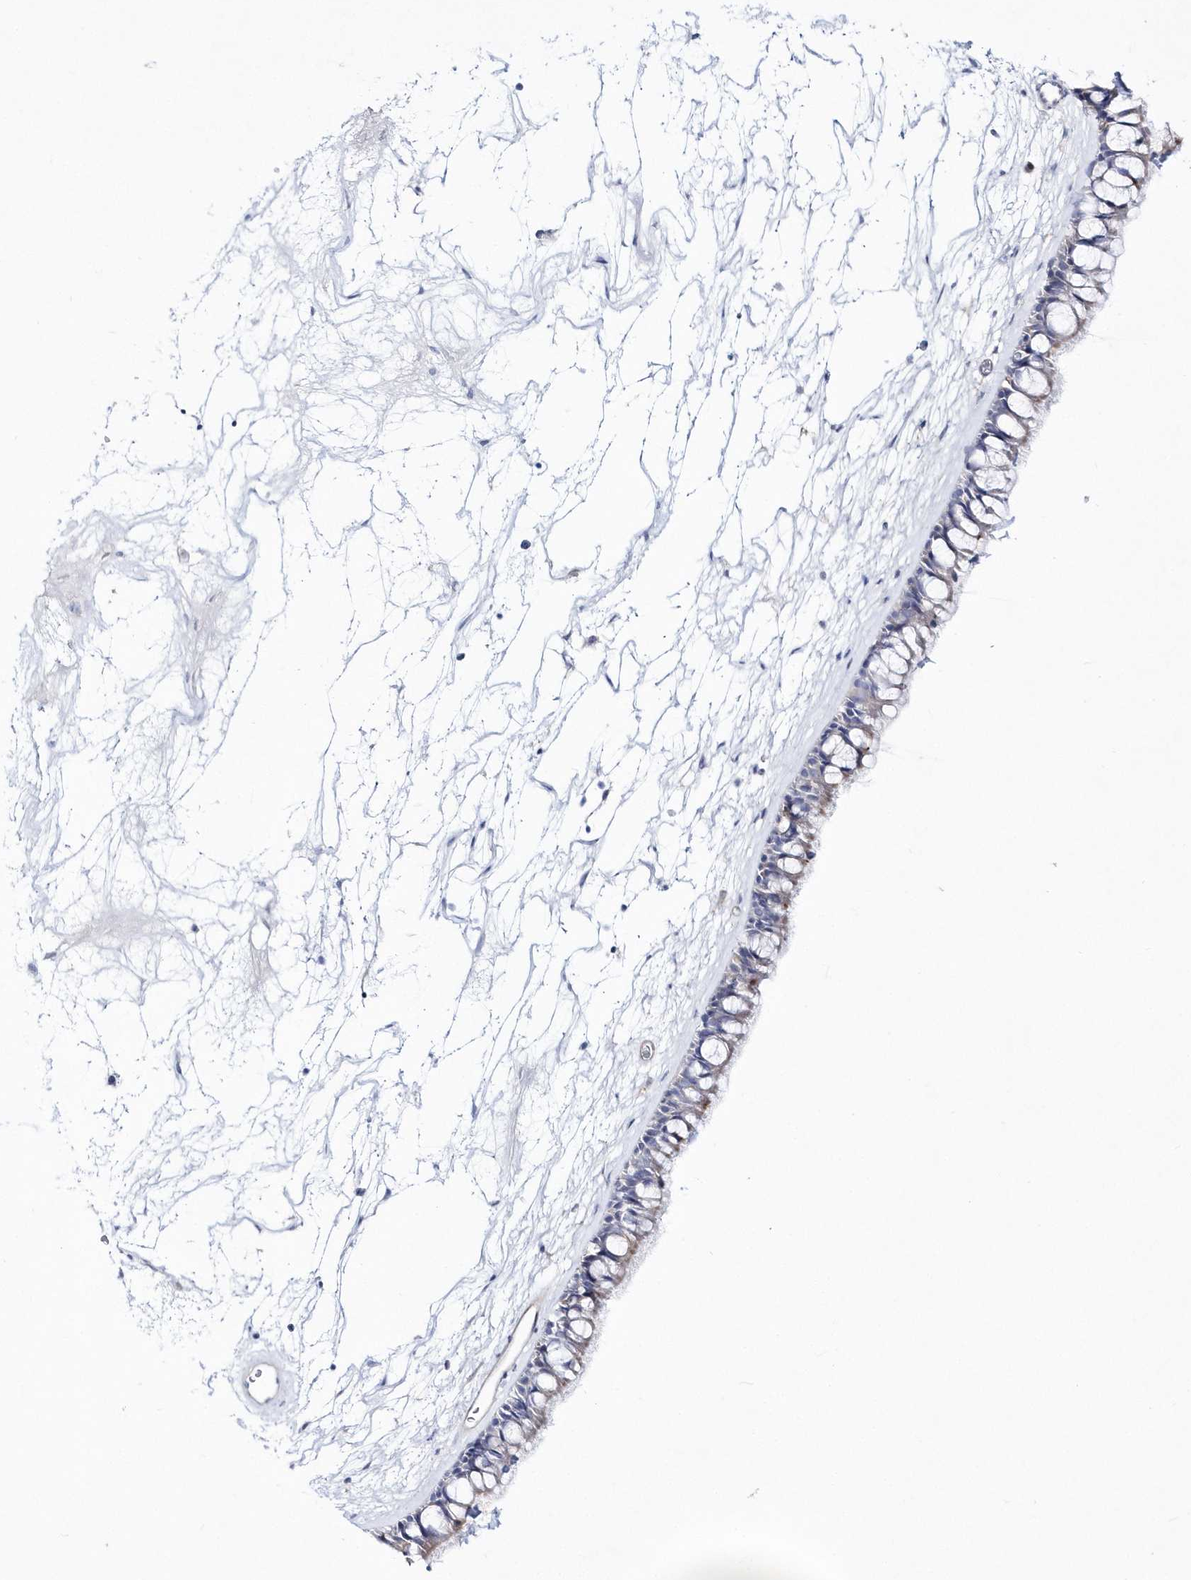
{"staining": {"intensity": "moderate", "quantity": "<25%", "location": "cytoplasmic/membranous,nuclear"}, "tissue": "nasopharynx", "cell_type": "Respiratory epithelial cells", "image_type": "normal", "snomed": [{"axis": "morphology", "description": "Normal tissue, NOS"}, {"axis": "topography", "description": "Nasopharynx"}], "caption": "Immunohistochemistry micrograph of benign nasopharynx stained for a protein (brown), which displays low levels of moderate cytoplasmic/membranous,nuclear staining in about <25% of respiratory epithelial cells.", "gene": "TMCO6", "patient": {"sex": "male", "age": 64}}